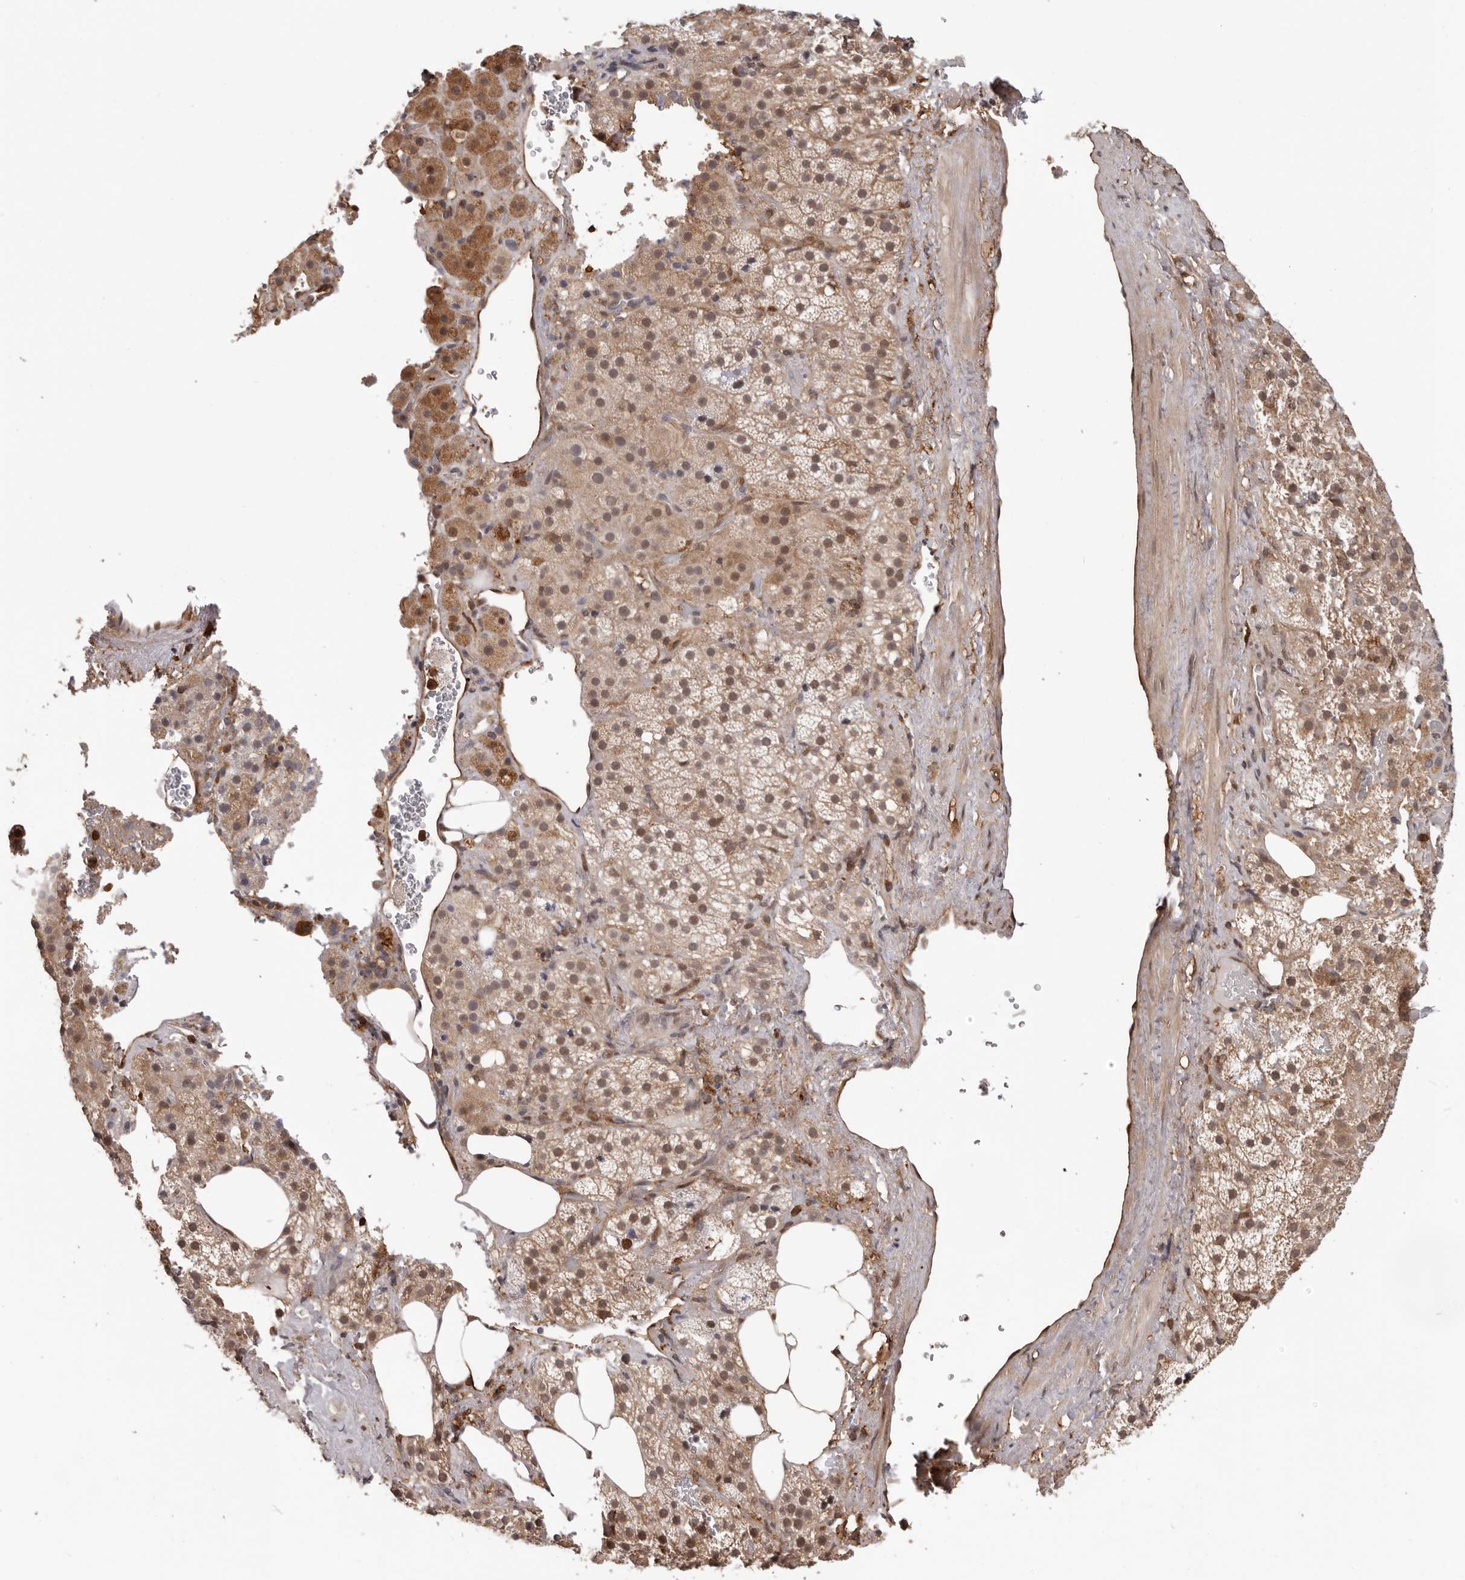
{"staining": {"intensity": "moderate", "quantity": "25%-75%", "location": "cytoplasmic/membranous"}, "tissue": "adrenal gland", "cell_type": "Glandular cells", "image_type": "normal", "snomed": [{"axis": "morphology", "description": "Normal tissue, NOS"}, {"axis": "topography", "description": "Adrenal gland"}], "caption": "The photomicrograph reveals a brown stain indicating the presence of a protein in the cytoplasmic/membranous of glandular cells in adrenal gland. The staining was performed using DAB (3,3'-diaminobenzidine), with brown indicating positive protein expression. Nuclei are stained blue with hematoxylin.", "gene": "PRR12", "patient": {"sex": "female", "age": 59}}